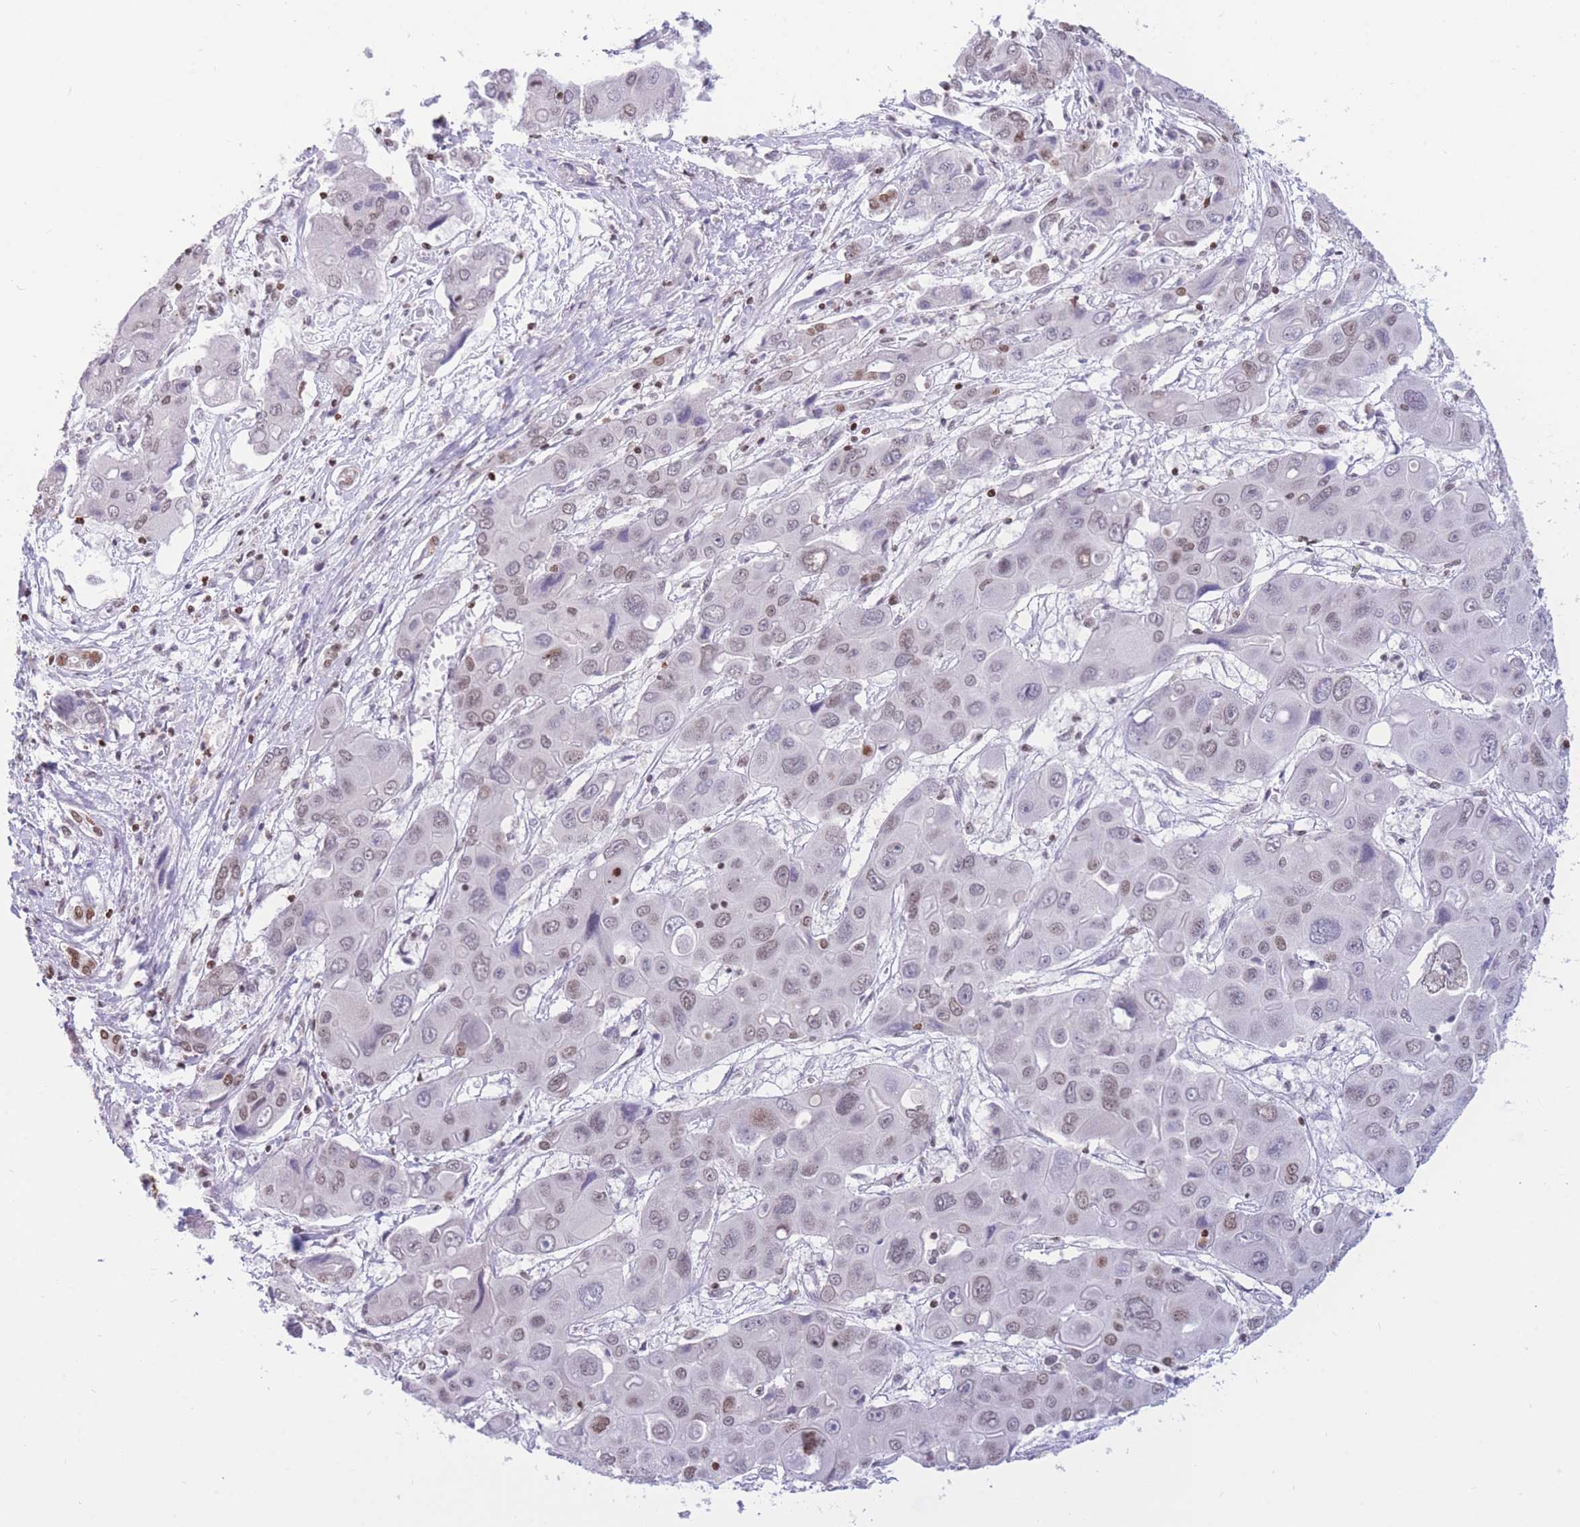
{"staining": {"intensity": "weak", "quantity": ">75%", "location": "nuclear"}, "tissue": "liver cancer", "cell_type": "Tumor cells", "image_type": "cancer", "snomed": [{"axis": "morphology", "description": "Cholangiocarcinoma"}, {"axis": "topography", "description": "Liver"}], "caption": "About >75% of tumor cells in human liver cancer (cholangiocarcinoma) demonstrate weak nuclear protein expression as visualized by brown immunohistochemical staining.", "gene": "HMGN1", "patient": {"sex": "male", "age": 67}}